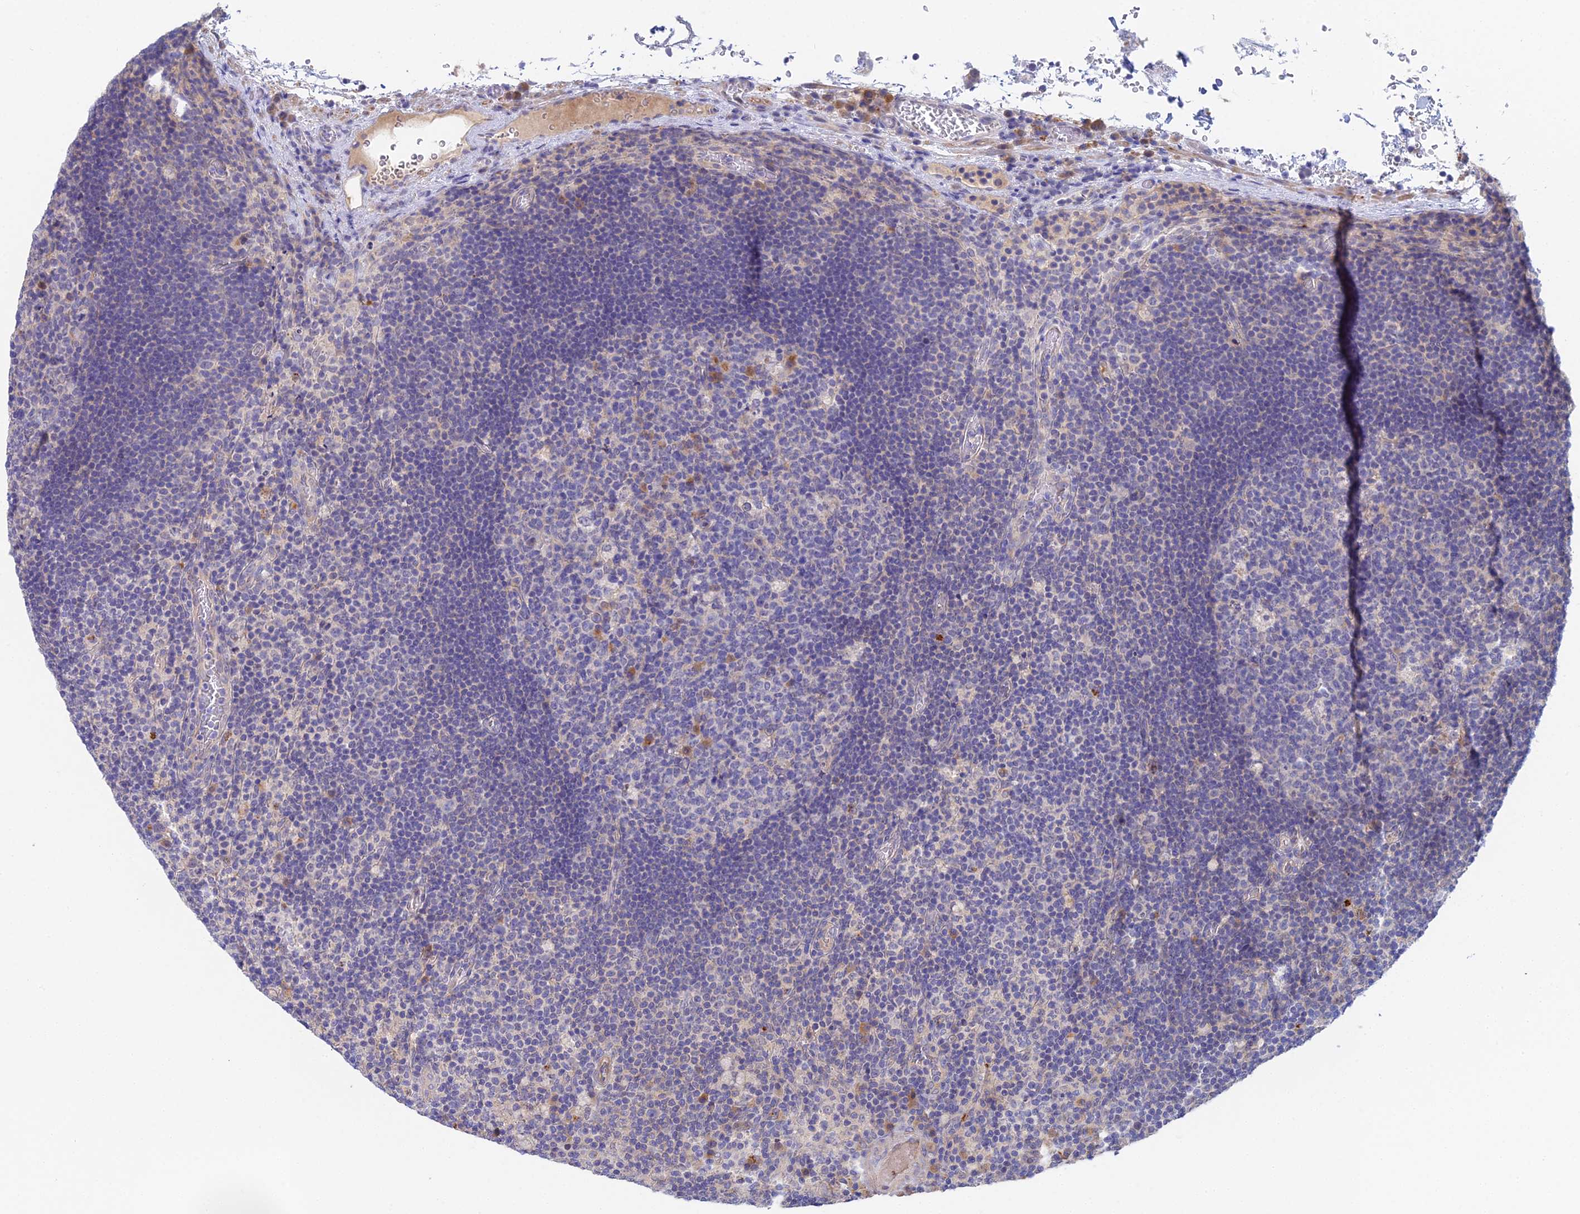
{"staining": {"intensity": "negative", "quantity": "none", "location": "none"}, "tissue": "lymph node", "cell_type": "Germinal center cells", "image_type": "normal", "snomed": [{"axis": "morphology", "description": "Normal tissue, NOS"}, {"axis": "topography", "description": "Lymph node"}], "caption": "Immunohistochemistry micrograph of unremarkable human lymph node stained for a protein (brown), which reveals no staining in germinal center cells. (Brightfield microscopy of DAB immunohistochemistry at high magnification).", "gene": "DNAH14", "patient": {"sex": "male", "age": 58}}